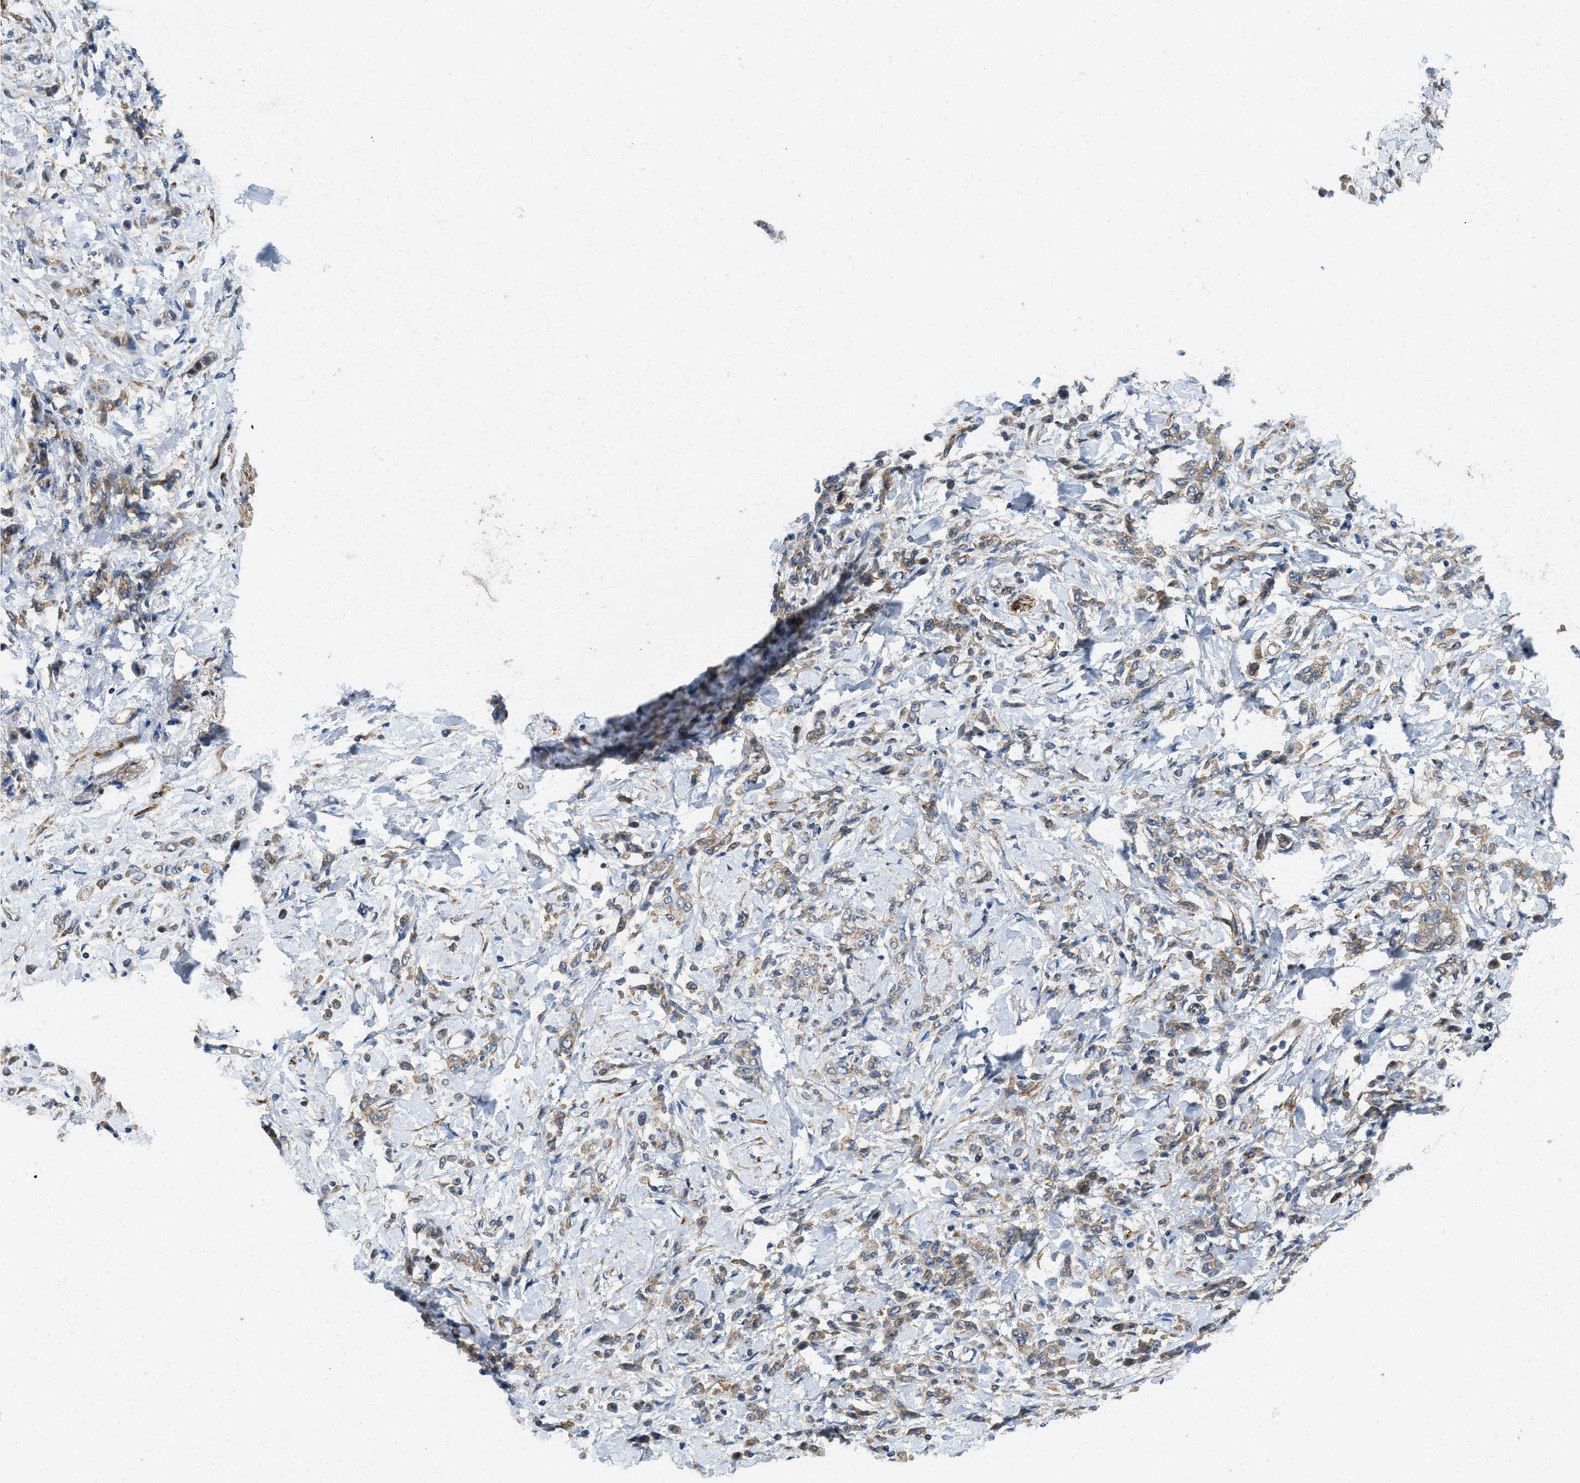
{"staining": {"intensity": "moderate", "quantity": ">75%", "location": "cytoplasmic/membranous"}, "tissue": "stomach cancer", "cell_type": "Tumor cells", "image_type": "cancer", "snomed": [{"axis": "morphology", "description": "Normal tissue, NOS"}, {"axis": "morphology", "description": "Adenocarcinoma, NOS"}, {"axis": "topography", "description": "Stomach"}], "caption": "A photomicrograph of human stomach adenocarcinoma stained for a protein displays moderate cytoplasmic/membranous brown staining in tumor cells.", "gene": "ZNF599", "patient": {"sex": "male", "age": 82}}